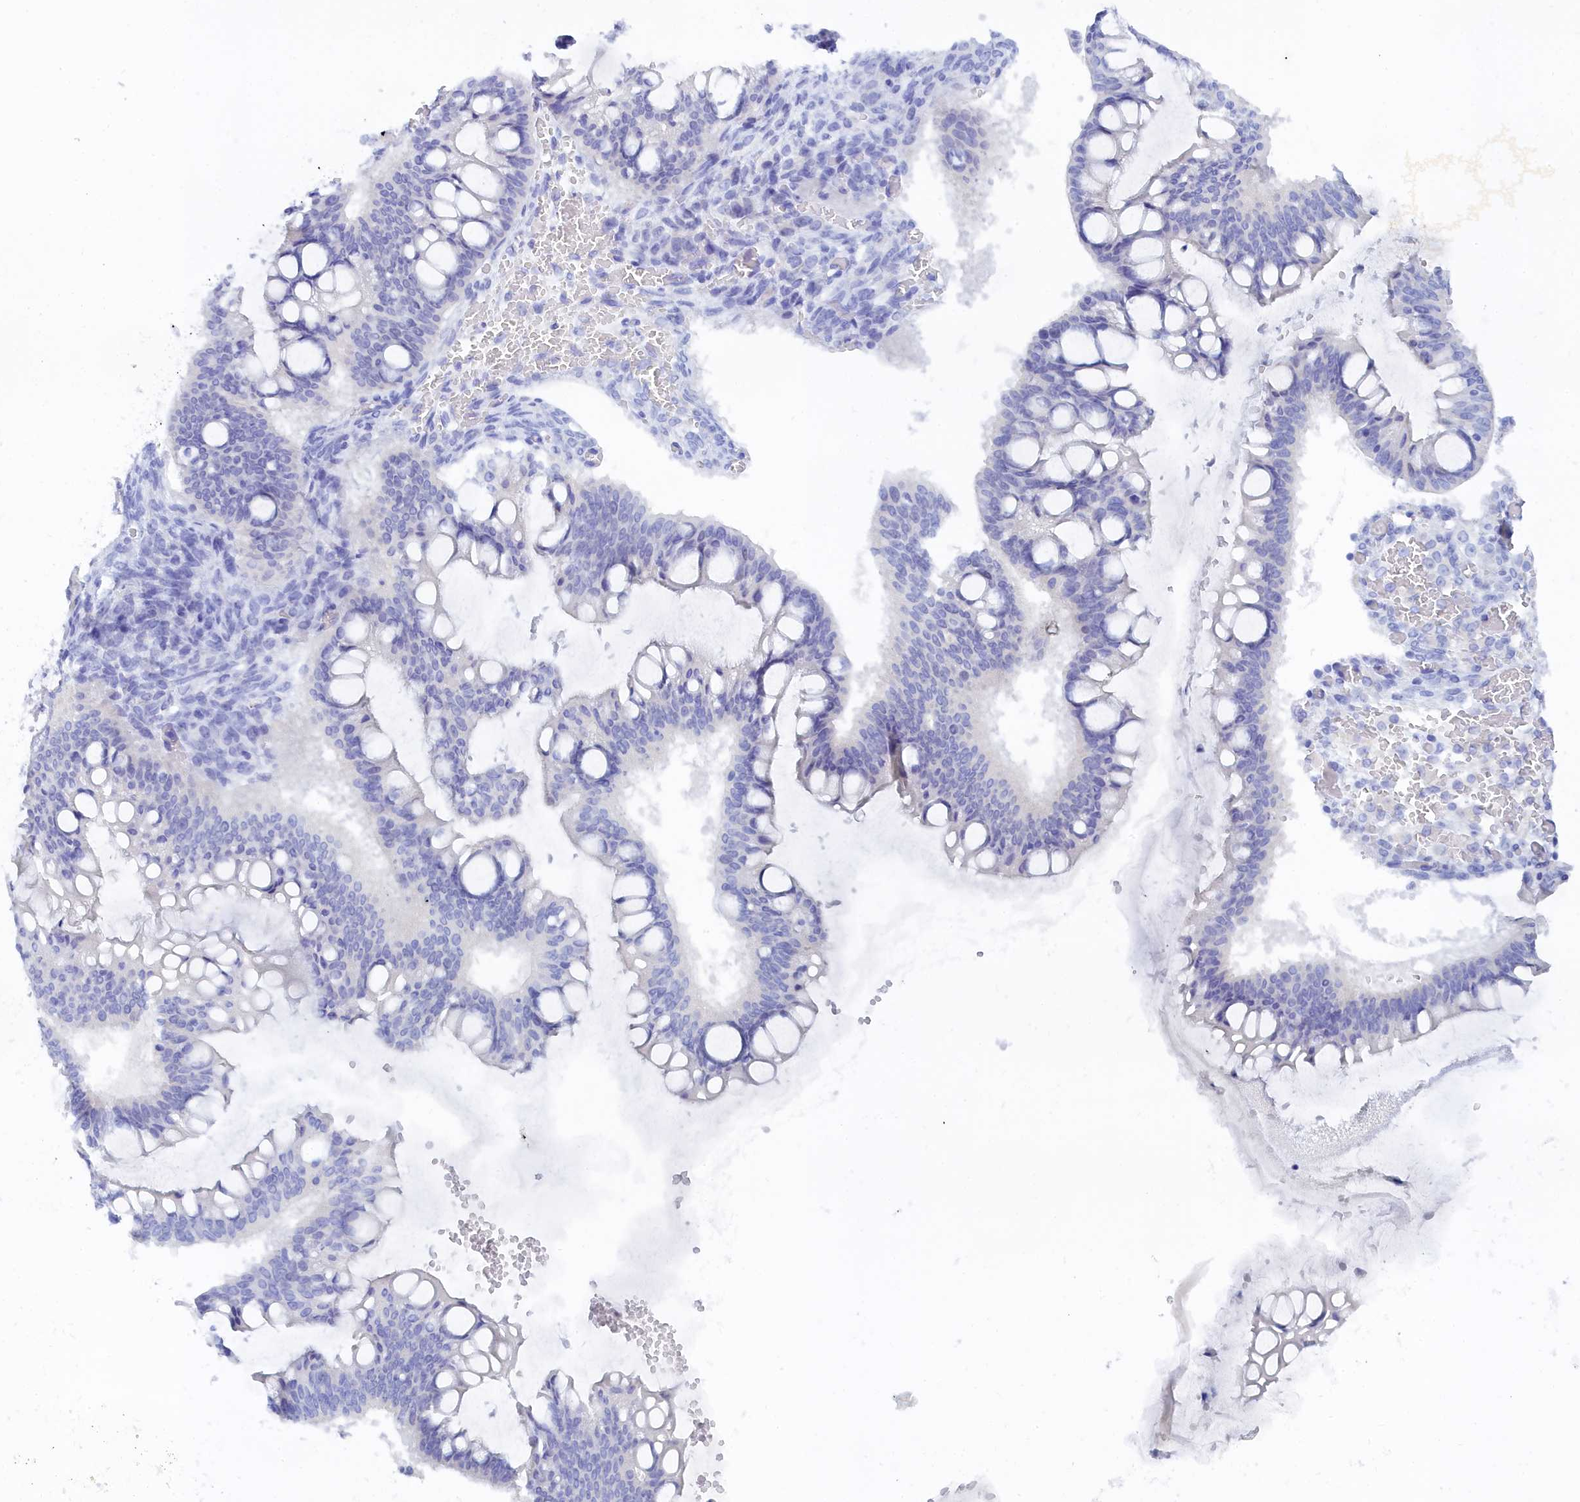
{"staining": {"intensity": "negative", "quantity": "none", "location": "none"}, "tissue": "ovarian cancer", "cell_type": "Tumor cells", "image_type": "cancer", "snomed": [{"axis": "morphology", "description": "Cystadenocarcinoma, mucinous, NOS"}, {"axis": "topography", "description": "Ovary"}], "caption": "The photomicrograph exhibits no staining of tumor cells in ovarian cancer (mucinous cystadenocarcinoma). (DAB immunohistochemistry with hematoxylin counter stain).", "gene": "TRIM10", "patient": {"sex": "female", "age": 73}}